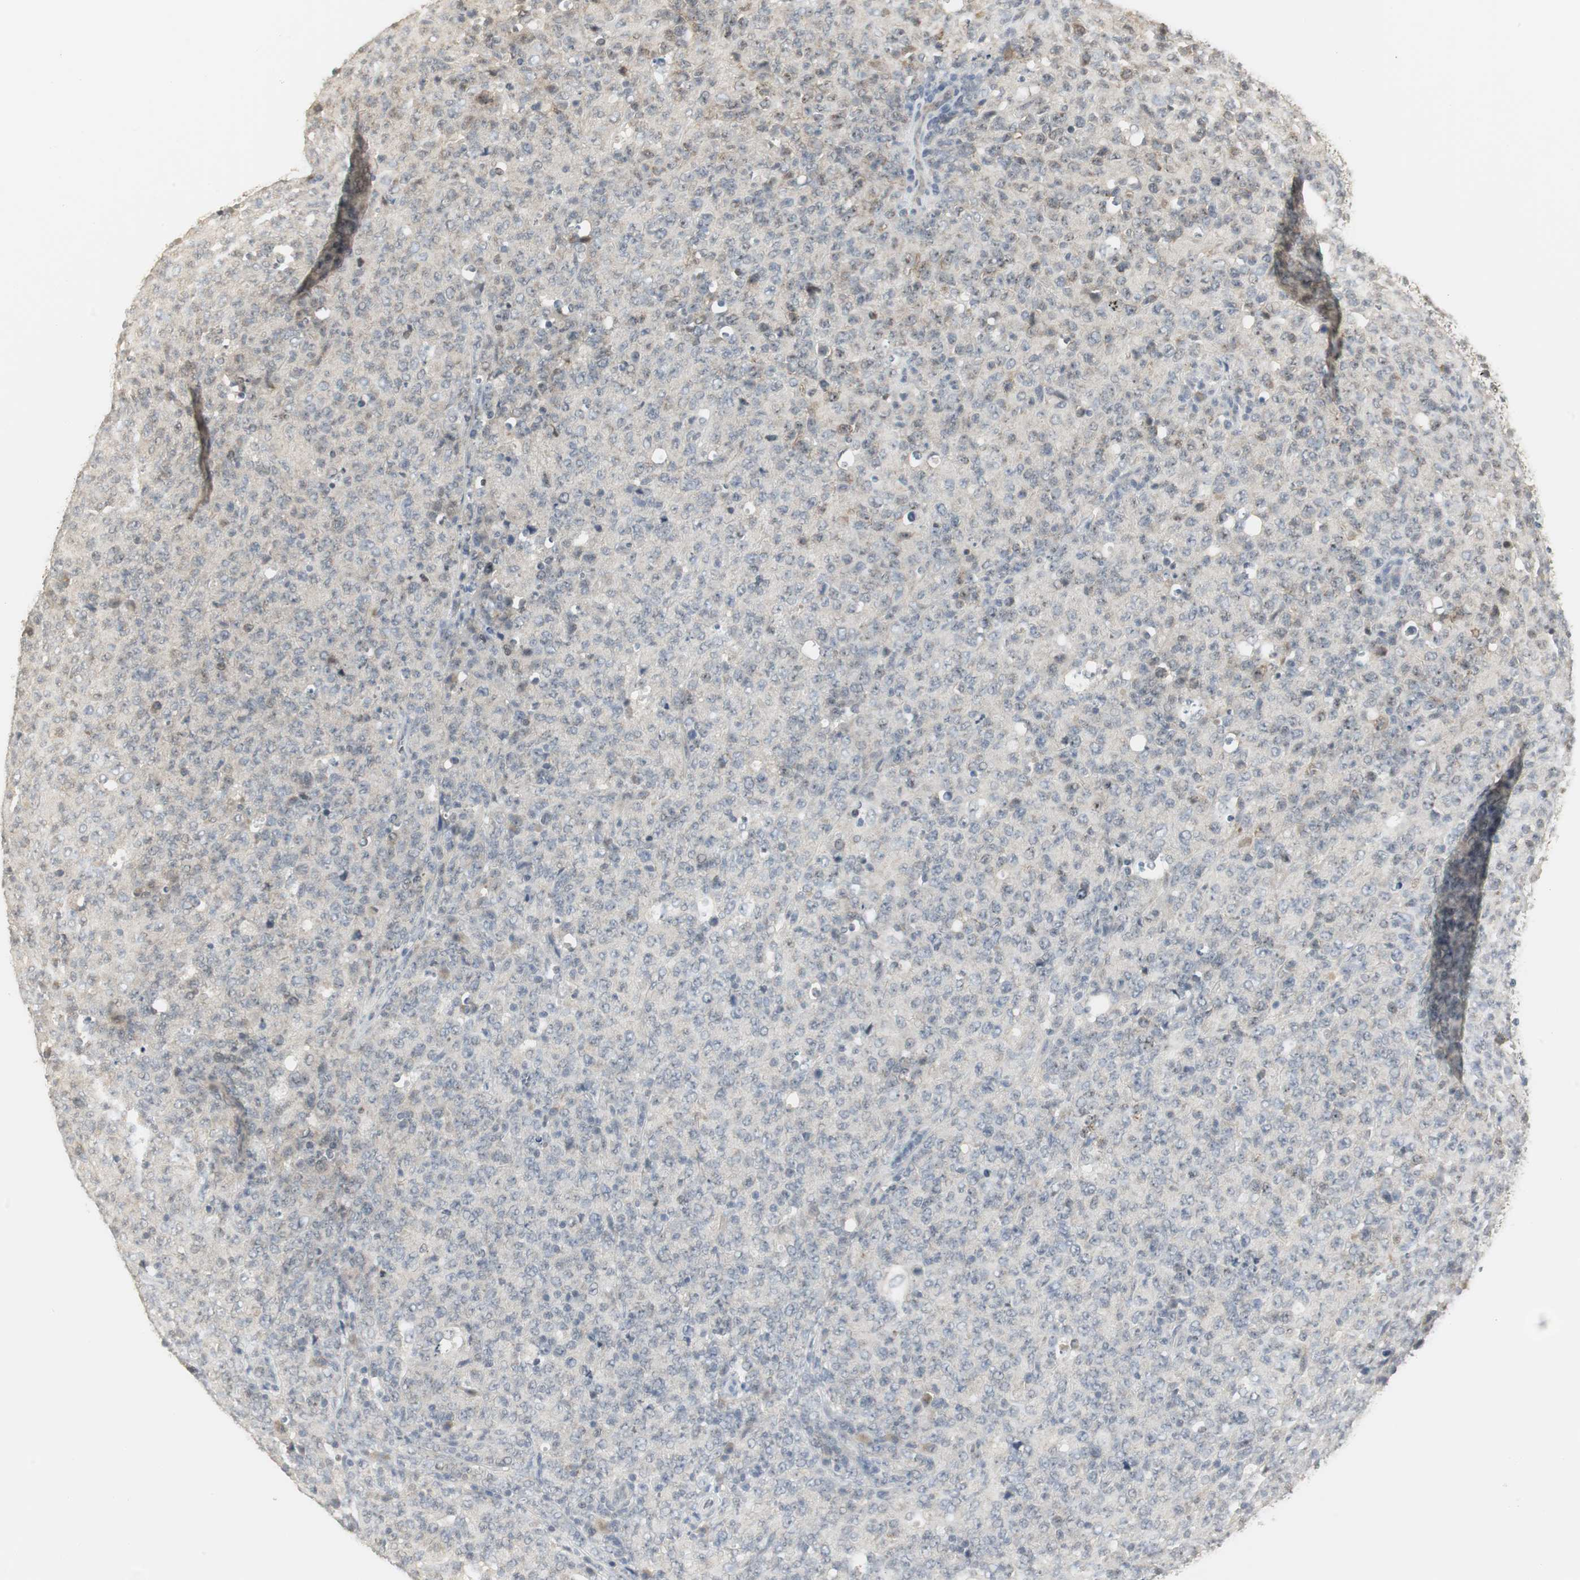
{"staining": {"intensity": "weak", "quantity": "<25%", "location": "nuclear"}, "tissue": "lymphoma", "cell_type": "Tumor cells", "image_type": "cancer", "snomed": [{"axis": "morphology", "description": "Malignant lymphoma, non-Hodgkin's type, High grade"}, {"axis": "topography", "description": "Tonsil"}], "caption": "A high-resolution micrograph shows immunohistochemistry (IHC) staining of lymphoma, which demonstrates no significant positivity in tumor cells.", "gene": "ELOA", "patient": {"sex": "female", "age": 36}}